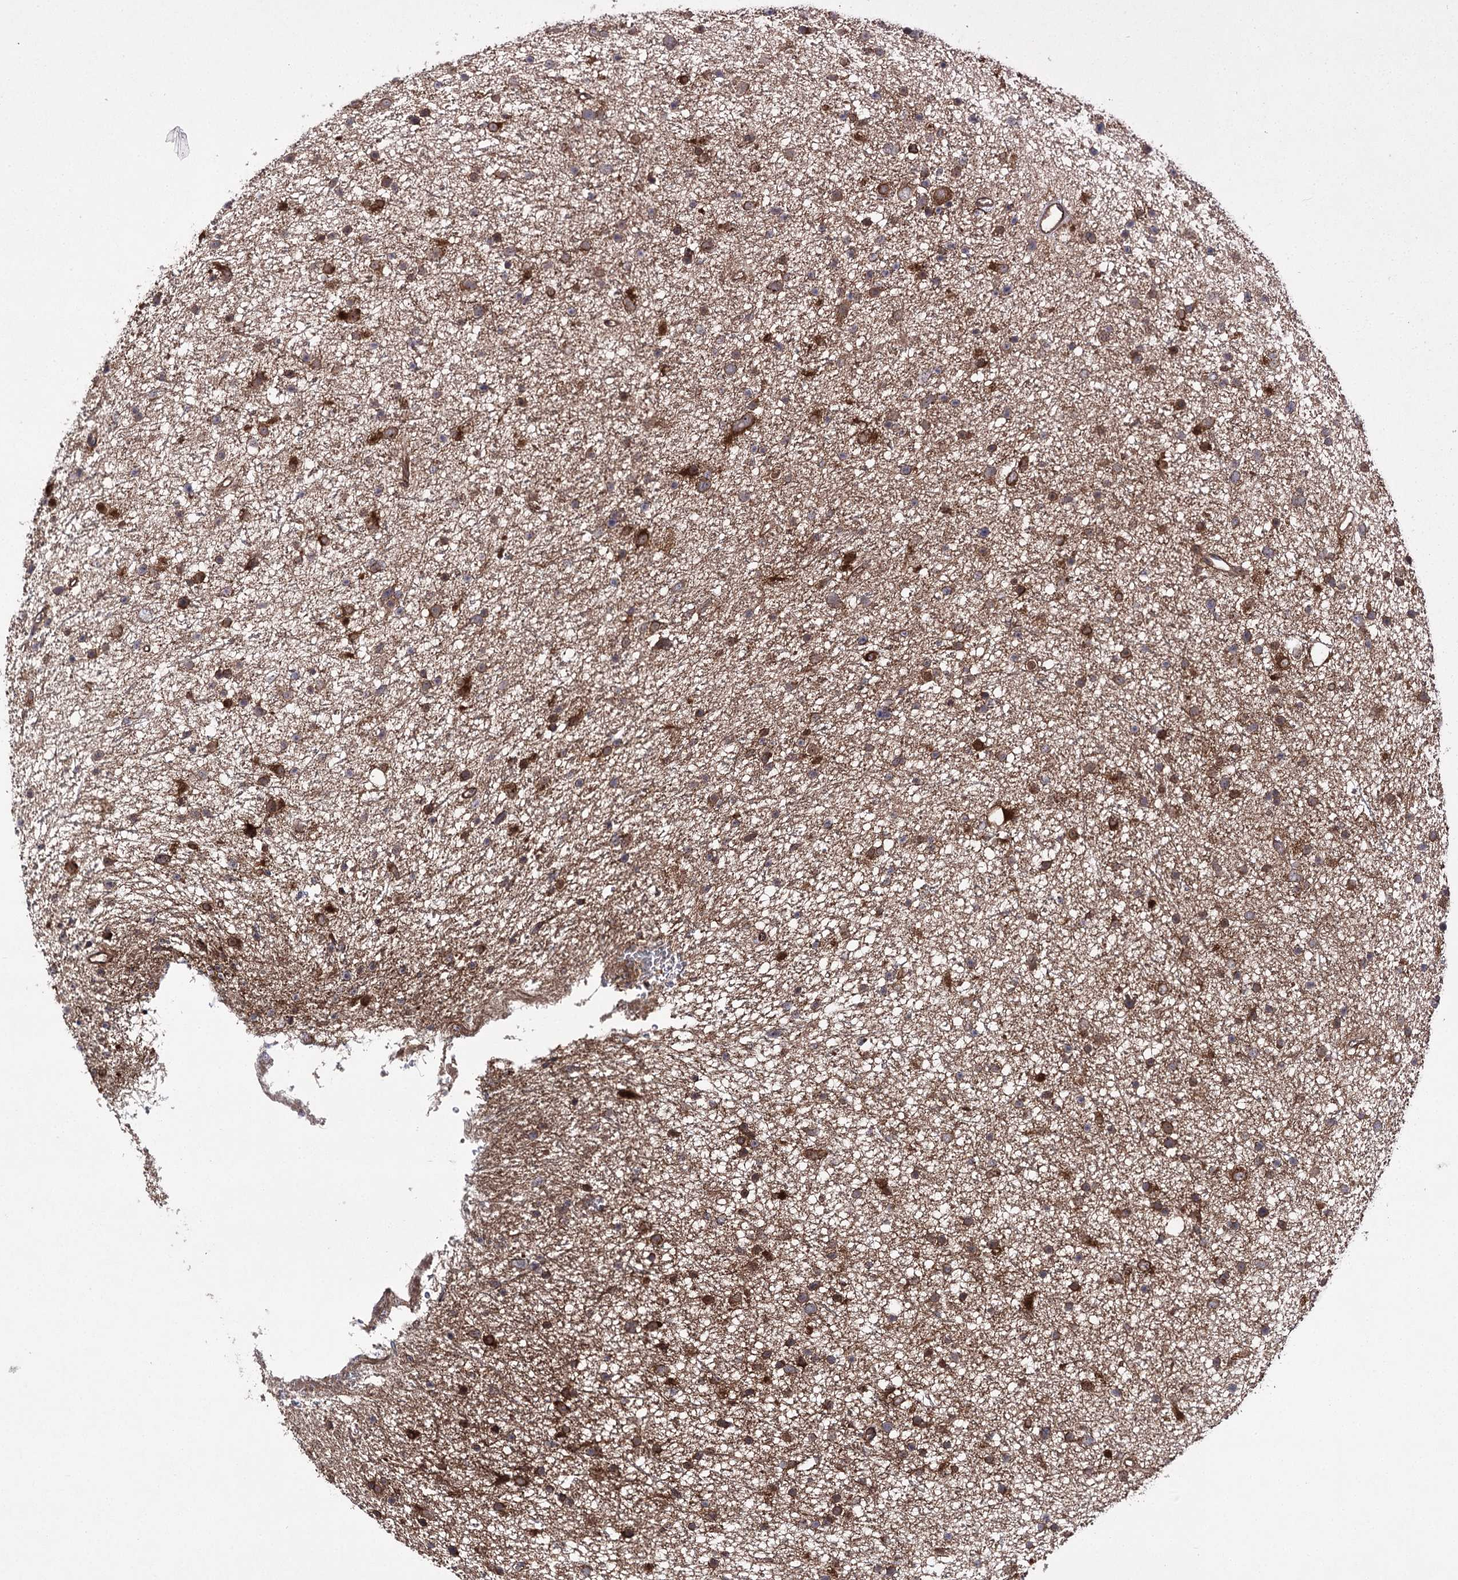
{"staining": {"intensity": "strong", "quantity": ">75%", "location": "cytoplasmic/membranous"}, "tissue": "glioma", "cell_type": "Tumor cells", "image_type": "cancer", "snomed": [{"axis": "morphology", "description": "Glioma, malignant, Low grade"}, {"axis": "topography", "description": "Cerebral cortex"}], "caption": "About >75% of tumor cells in glioma show strong cytoplasmic/membranous protein staining as visualized by brown immunohistochemical staining.", "gene": "BCR", "patient": {"sex": "female", "age": 39}}